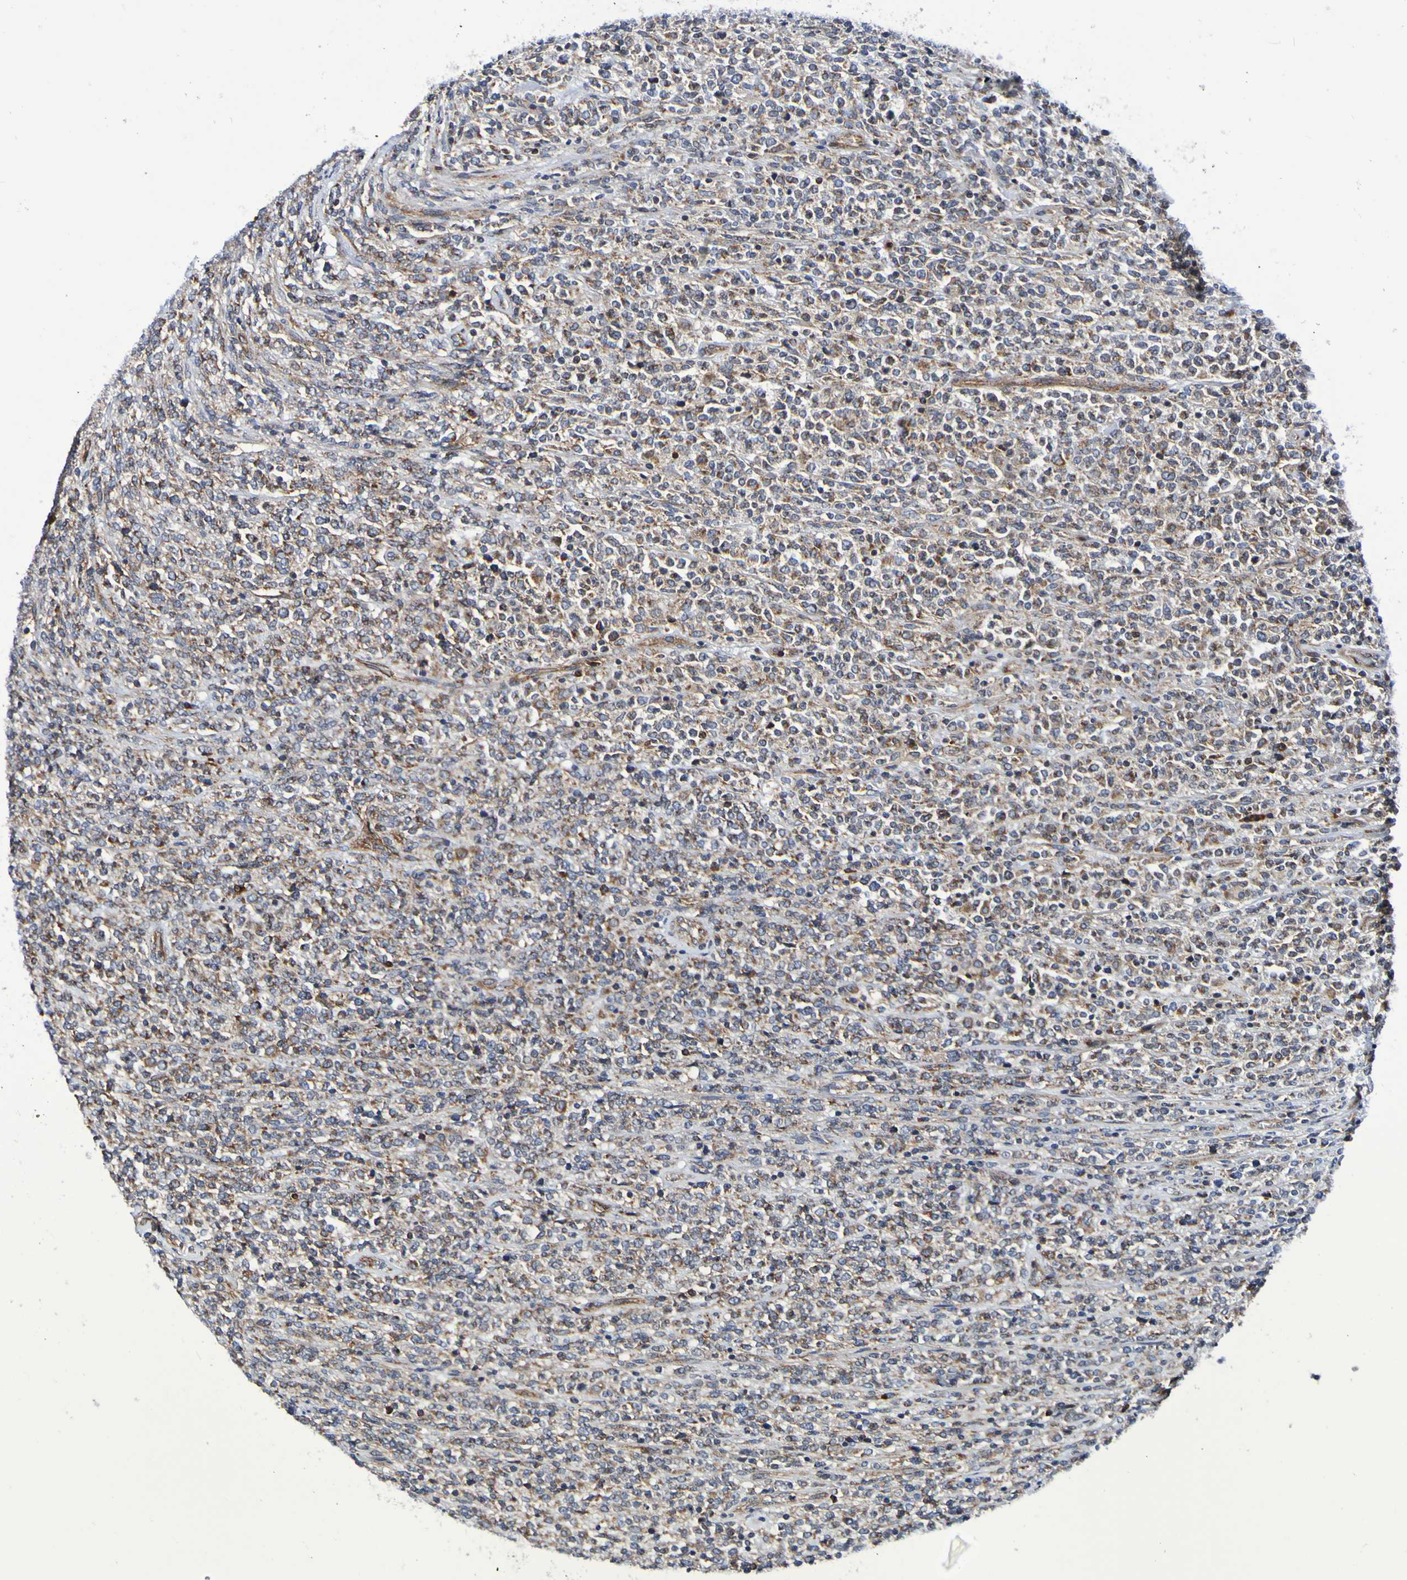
{"staining": {"intensity": "weak", "quantity": ">75%", "location": "cytoplasmic/membranous"}, "tissue": "lymphoma", "cell_type": "Tumor cells", "image_type": "cancer", "snomed": [{"axis": "morphology", "description": "Malignant lymphoma, non-Hodgkin's type, High grade"}, {"axis": "topography", "description": "Soft tissue"}], "caption": "Protein staining shows weak cytoplasmic/membranous expression in about >75% of tumor cells in lymphoma.", "gene": "GJB1", "patient": {"sex": "male", "age": 18}}